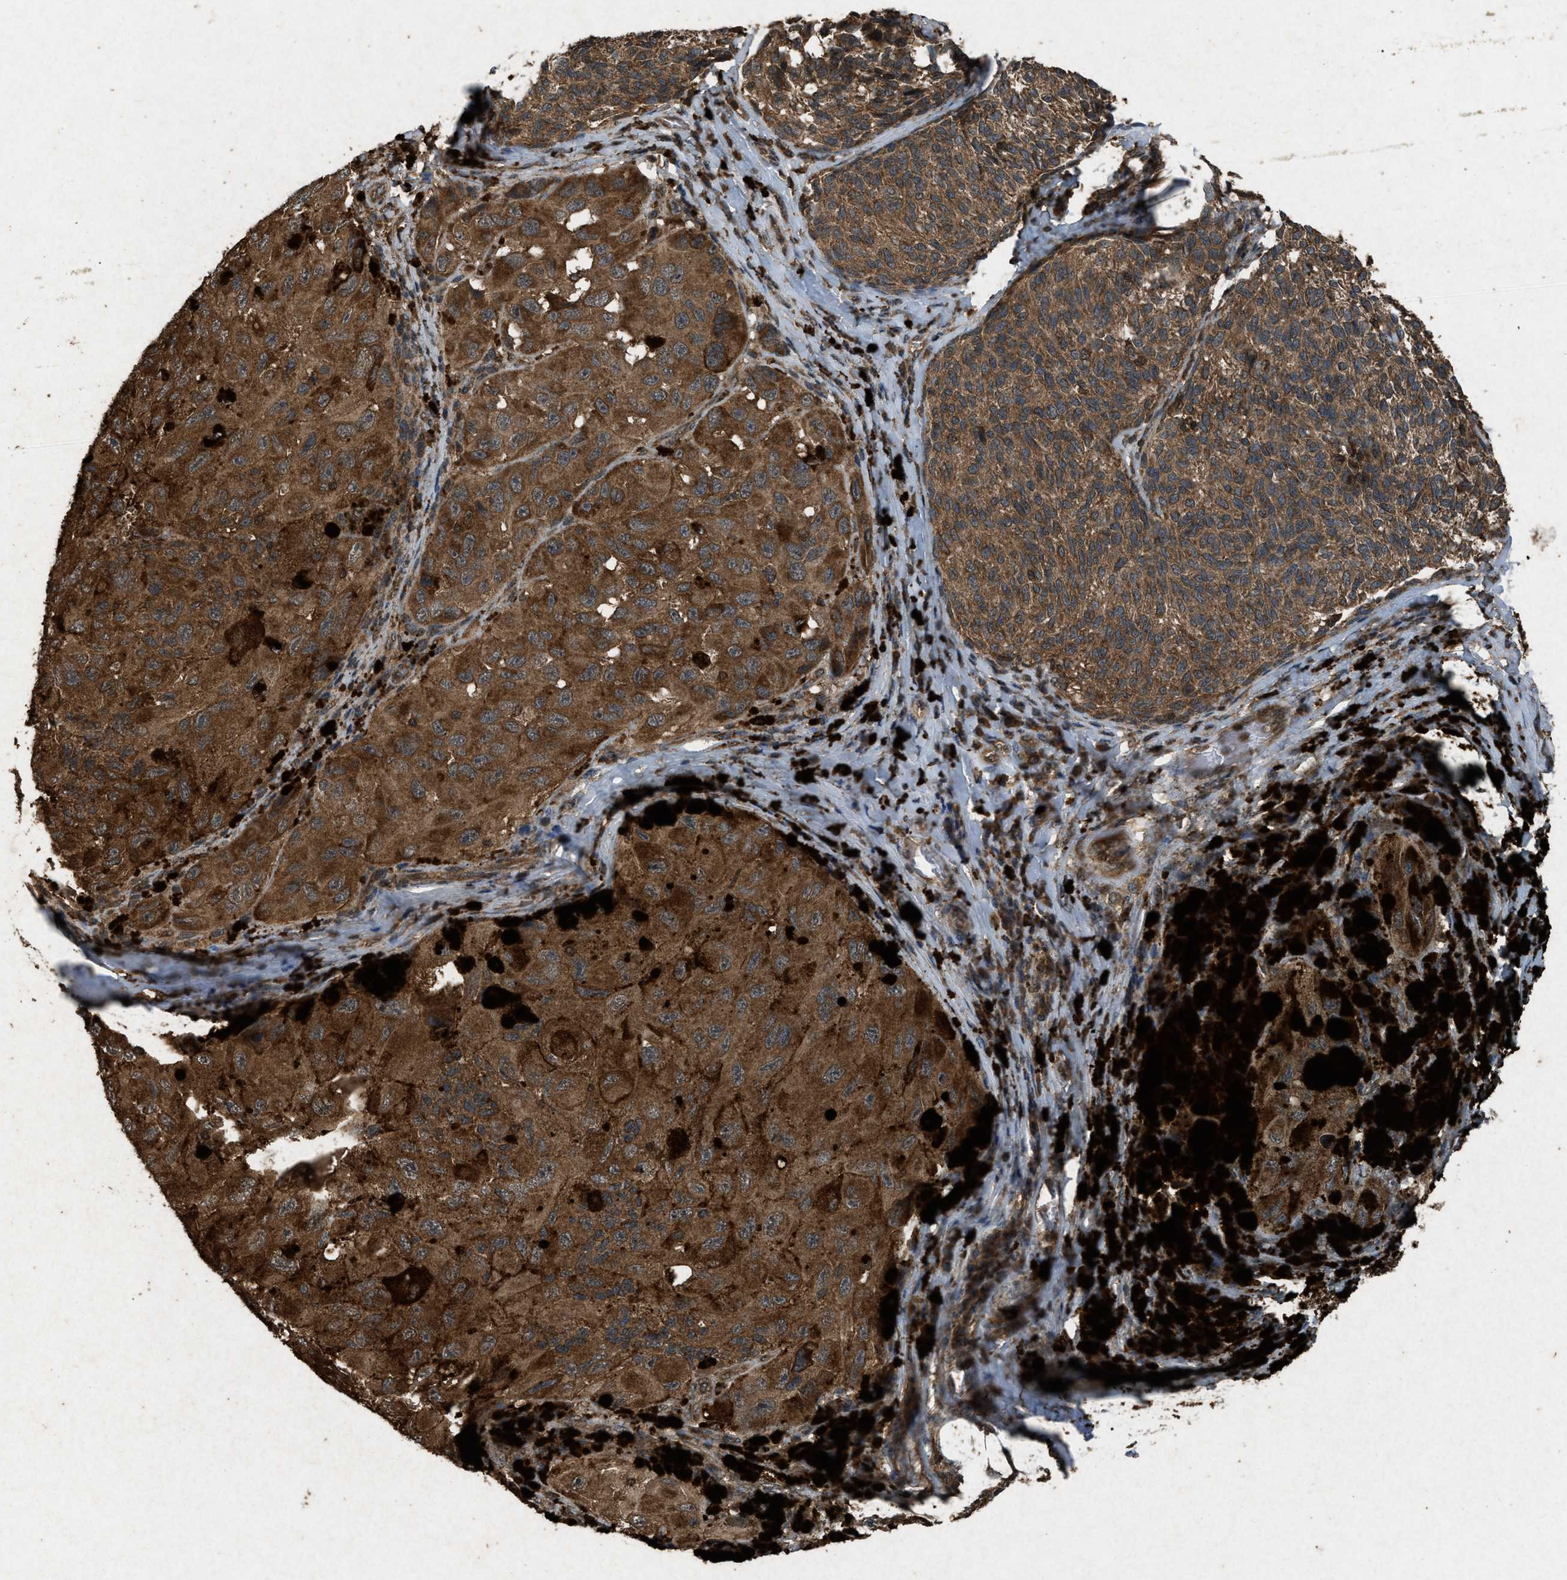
{"staining": {"intensity": "strong", "quantity": ">75%", "location": "cytoplasmic/membranous"}, "tissue": "melanoma", "cell_type": "Tumor cells", "image_type": "cancer", "snomed": [{"axis": "morphology", "description": "Malignant melanoma, NOS"}, {"axis": "topography", "description": "Skin"}], "caption": "Malignant melanoma stained with DAB immunohistochemistry (IHC) exhibits high levels of strong cytoplasmic/membranous staining in about >75% of tumor cells.", "gene": "OAS1", "patient": {"sex": "female", "age": 73}}